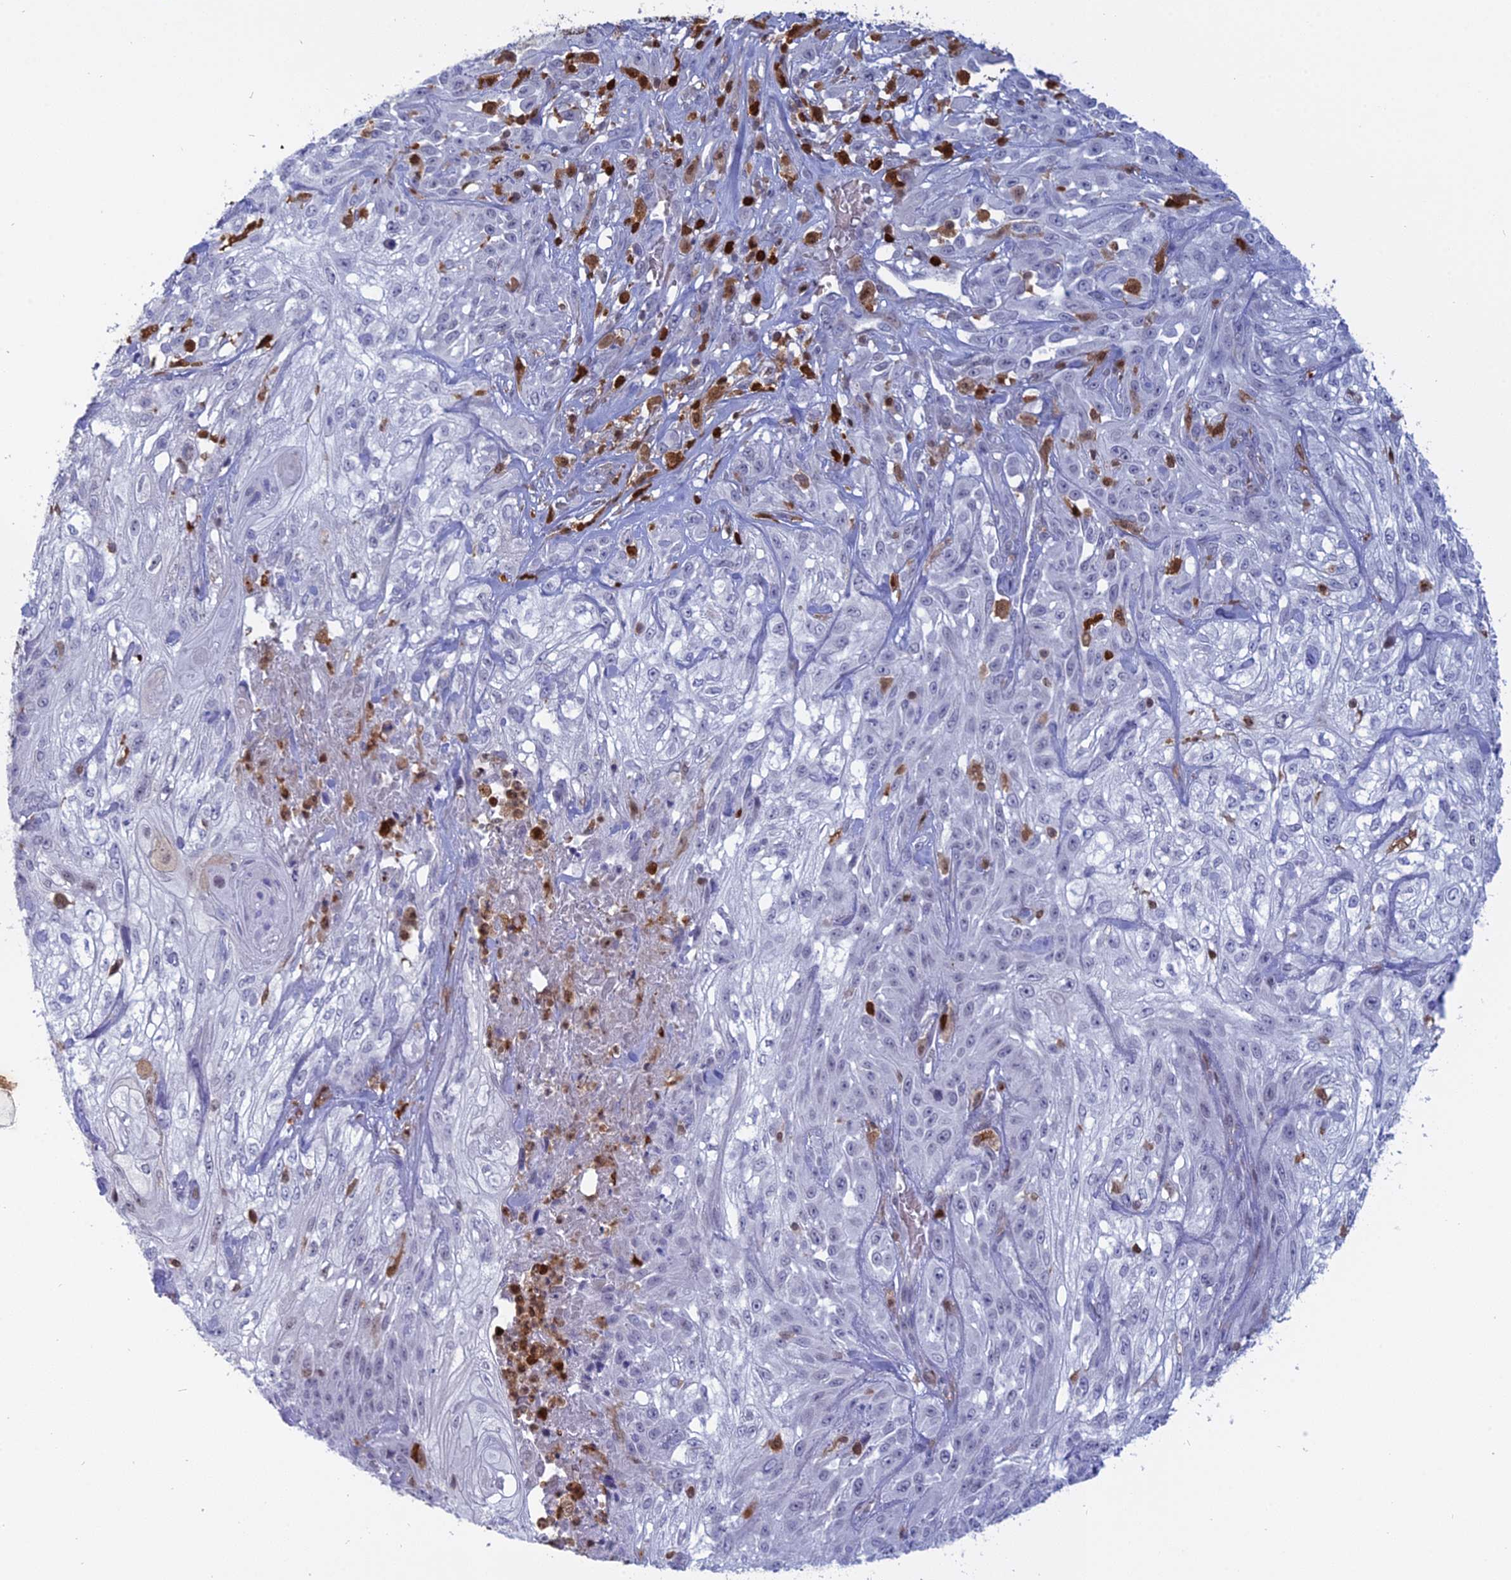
{"staining": {"intensity": "negative", "quantity": "none", "location": "none"}, "tissue": "skin cancer", "cell_type": "Tumor cells", "image_type": "cancer", "snomed": [{"axis": "morphology", "description": "Squamous cell carcinoma, NOS"}, {"axis": "morphology", "description": "Squamous cell carcinoma, metastatic, NOS"}, {"axis": "topography", "description": "Skin"}, {"axis": "topography", "description": "Lymph node"}], "caption": "Immunohistochemistry micrograph of squamous cell carcinoma (skin) stained for a protein (brown), which displays no expression in tumor cells. (Immunohistochemistry (ihc), brightfield microscopy, high magnification).", "gene": "PGBD4", "patient": {"sex": "male", "age": 75}}